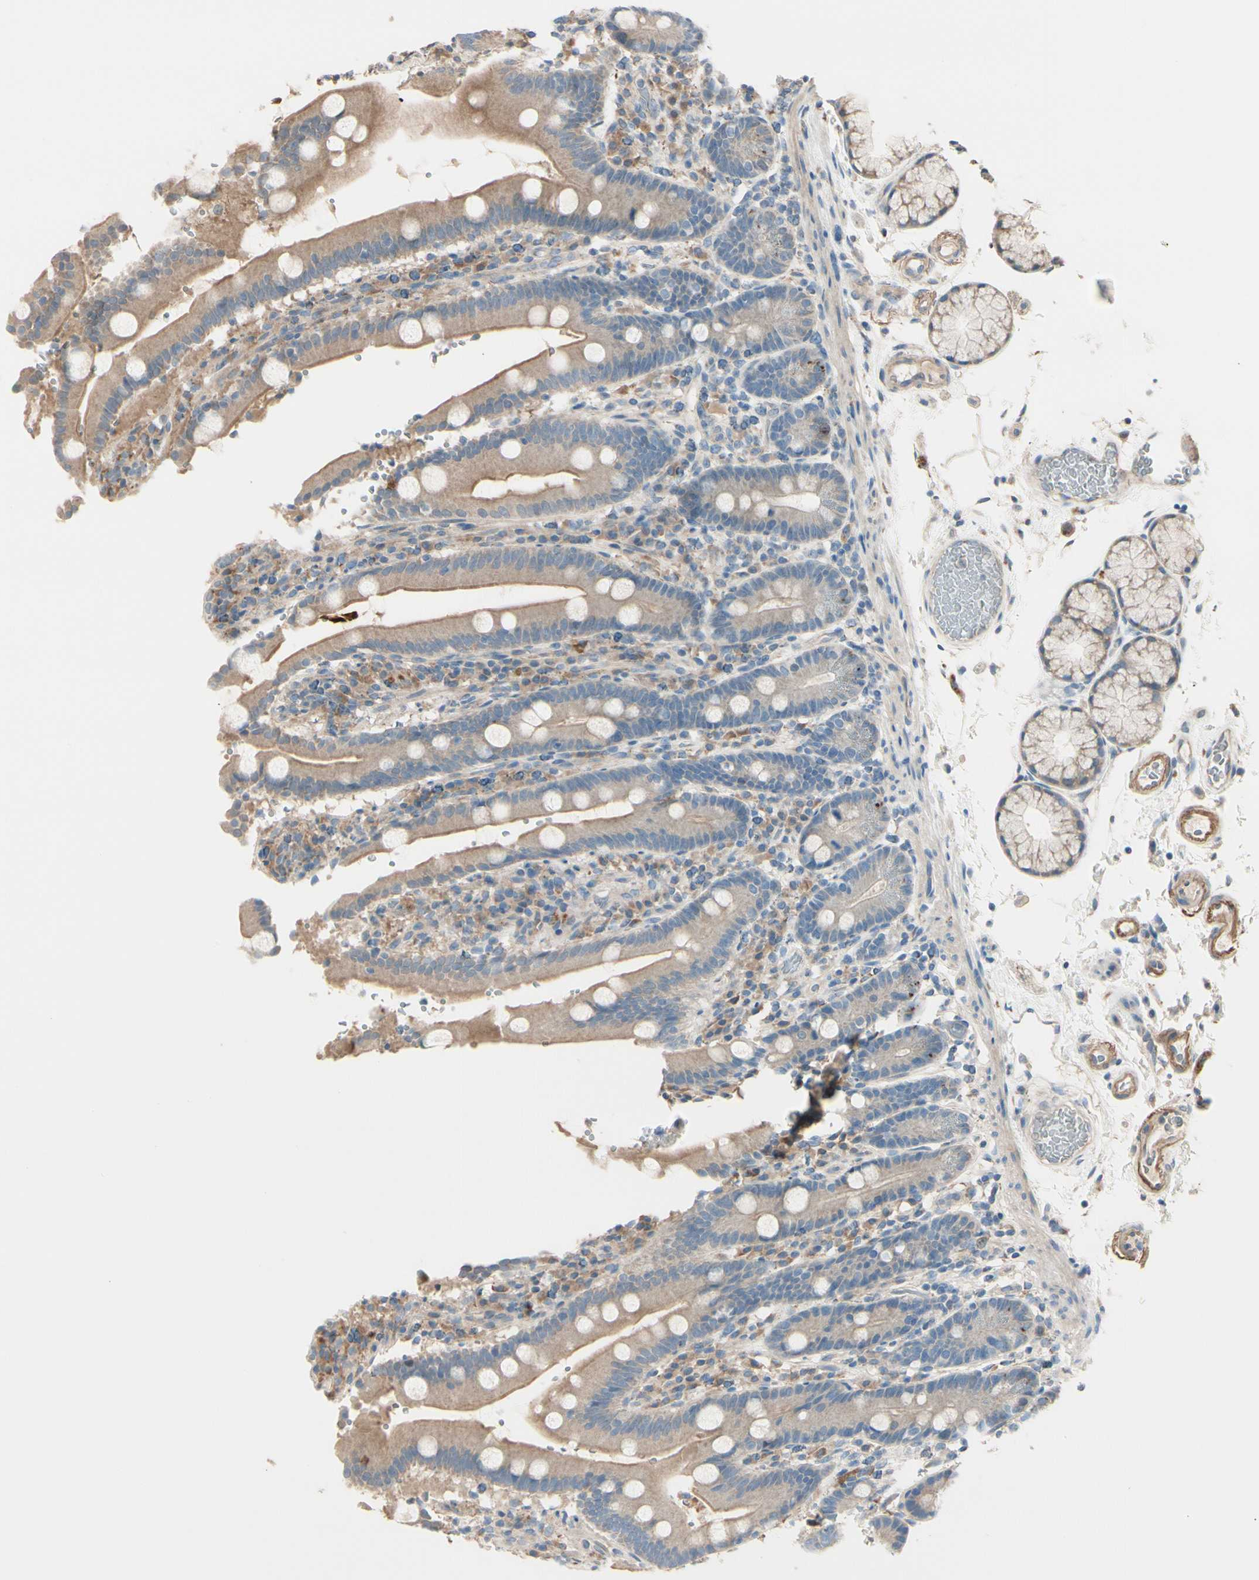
{"staining": {"intensity": "moderate", "quantity": ">75%", "location": "cytoplasmic/membranous"}, "tissue": "duodenum", "cell_type": "Glandular cells", "image_type": "normal", "snomed": [{"axis": "morphology", "description": "Normal tissue, NOS"}, {"axis": "topography", "description": "Small intestine, NOS"}], "caption": "A brown stain shows moderate cytoplasmic/membranous staining of a protein in glandular cells of unremarkable human duodenum. The staining was performed using DAB (3,3'-diaminobenzidine), with brown indicating positive protein expression. Nuclei are stained blue with hematoxylin.", "gene": "EPHA3", "patient": {"sex": "female", "age": 71}}